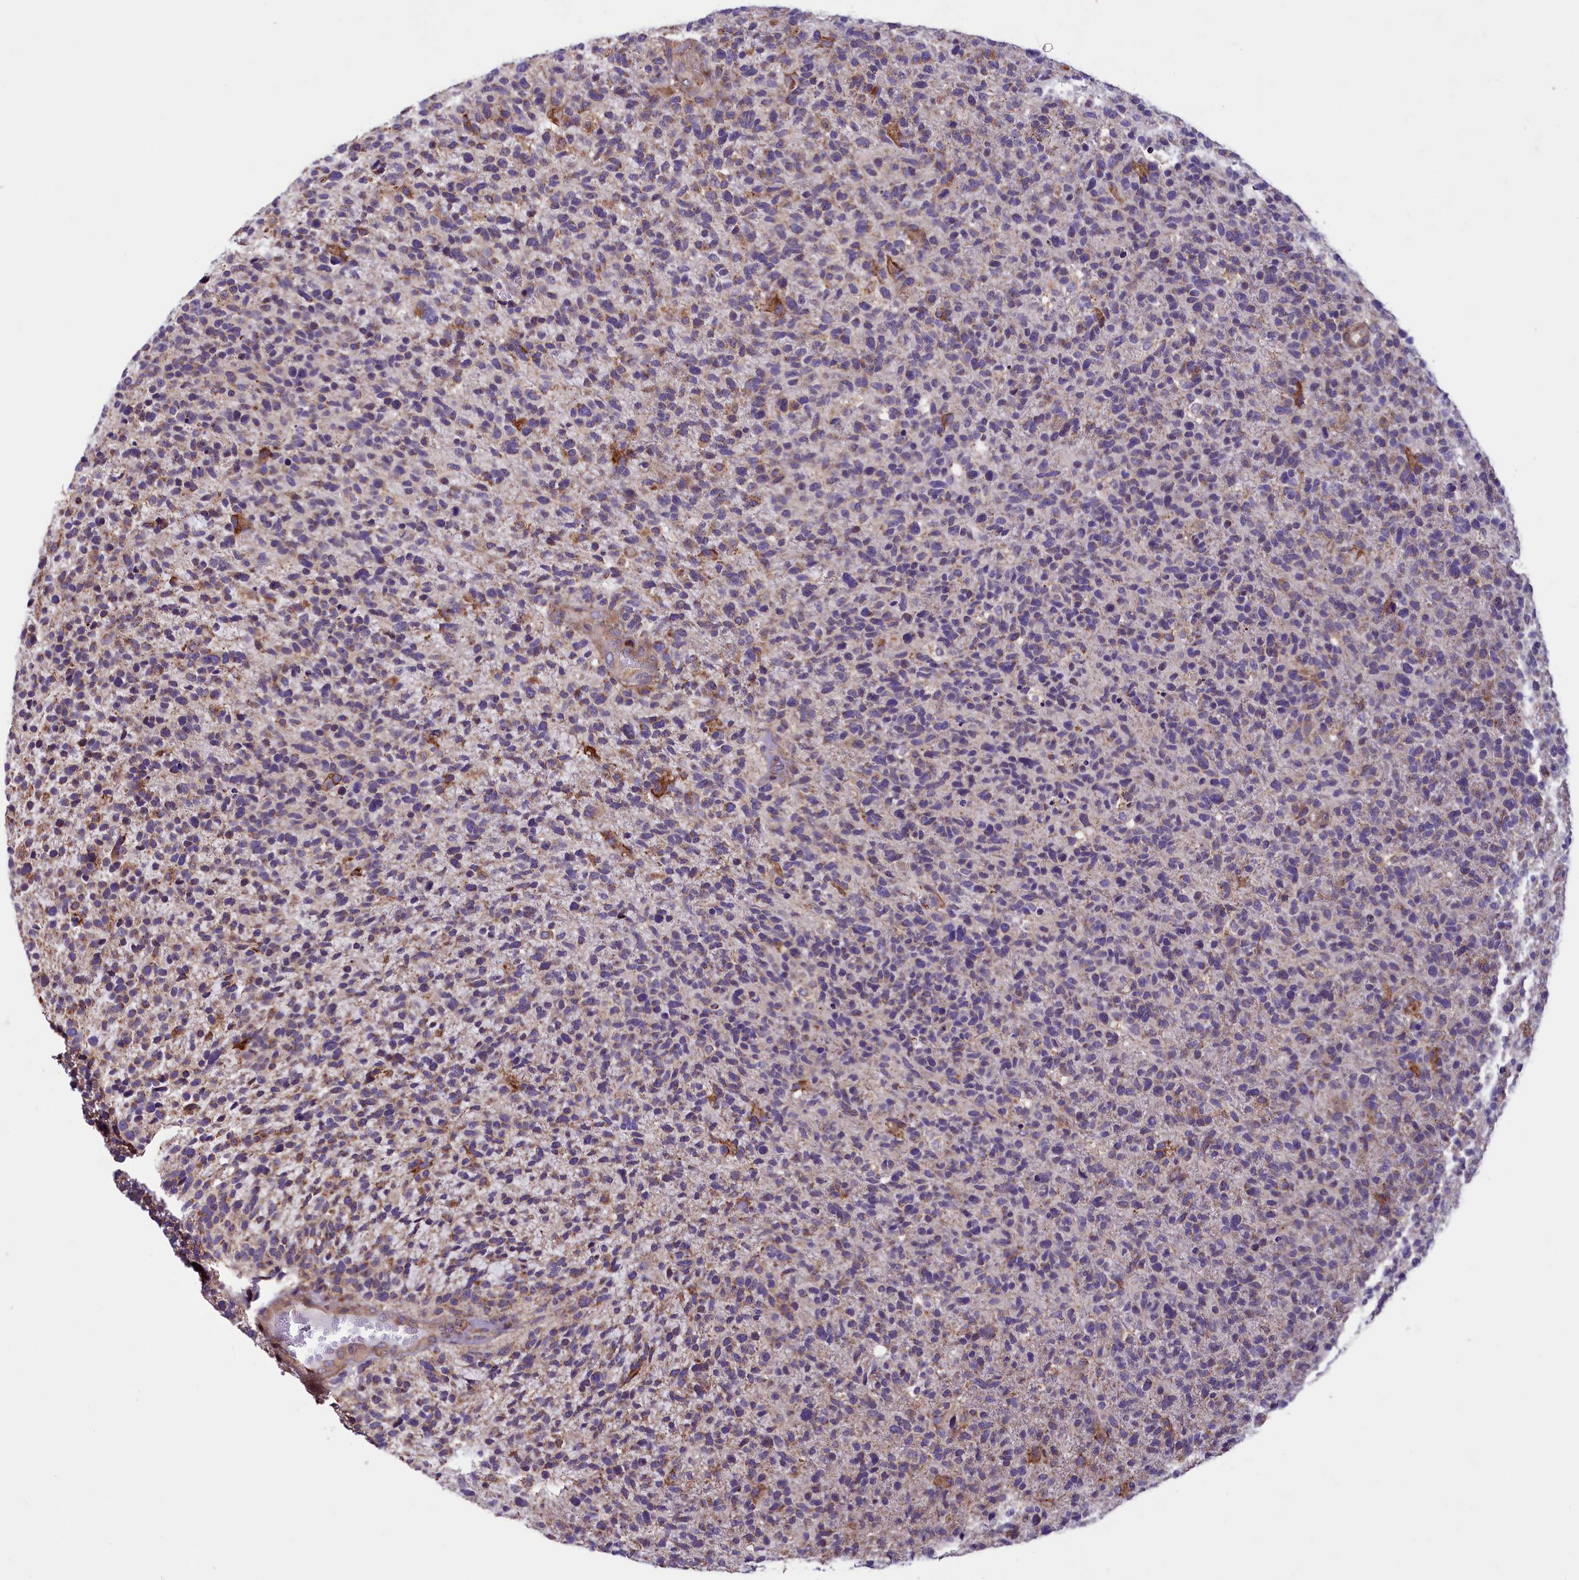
{"staining": {"intensity": "moderate", "quantity": "<25%", "location": "cytoplasmic/membranous"}, "tissue": "glioma", "cell_type": "Tumor cells", "image_type": "cancer", "snomed": [{"axis": "morphology", "description": "Glioma, malignant, High grade"}, {"axis": "topography", "description": "Brain"}], "caption": "Protein expression analysis of human malignant glioma (high-grade) reveals moderate cytoplasmic/membranous staining in about <25% of tumor cells.", "gene": "ACAD8", "patient": {"sex": "male", "age": 72}}